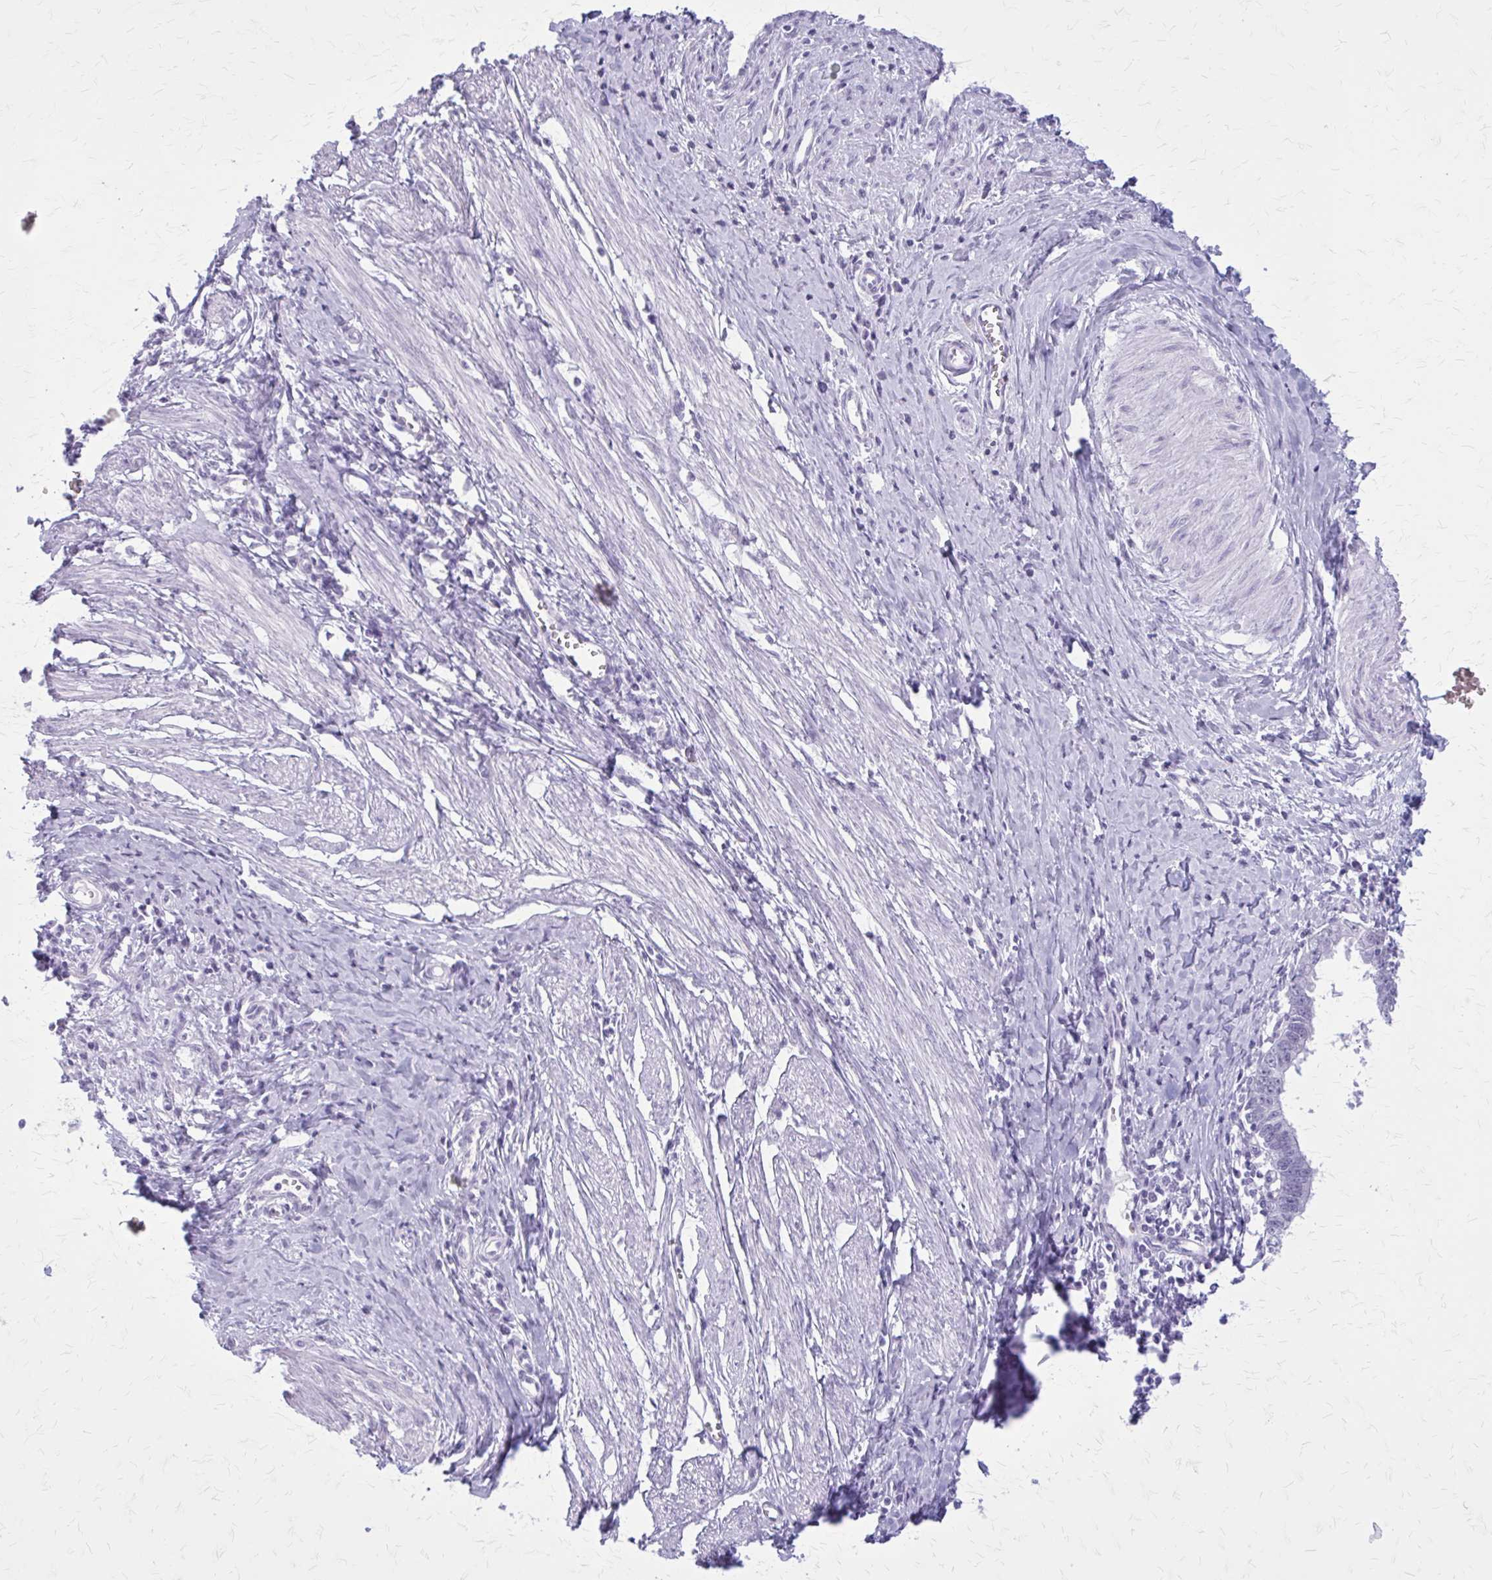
{"staining": {"intensity": "negative", "quantity": "none", "location": "none"}, "tissue": "cervical cancer", "cell_type": "Tumor cells", "image_type": "cancer", "snomed": [{"axis": "morphology", "description": "Adenocarcinoma, NOS"}, {"axis": "topography", "description": "Cervix"}], "caption": "This is an immunohistochemistry (IHC) micrograph of cervical cancer (adenocarcinoma). There is no positivity in tumor cells.", "gene": "GAD1", "patient": {"sex": "female", "age": 36}}